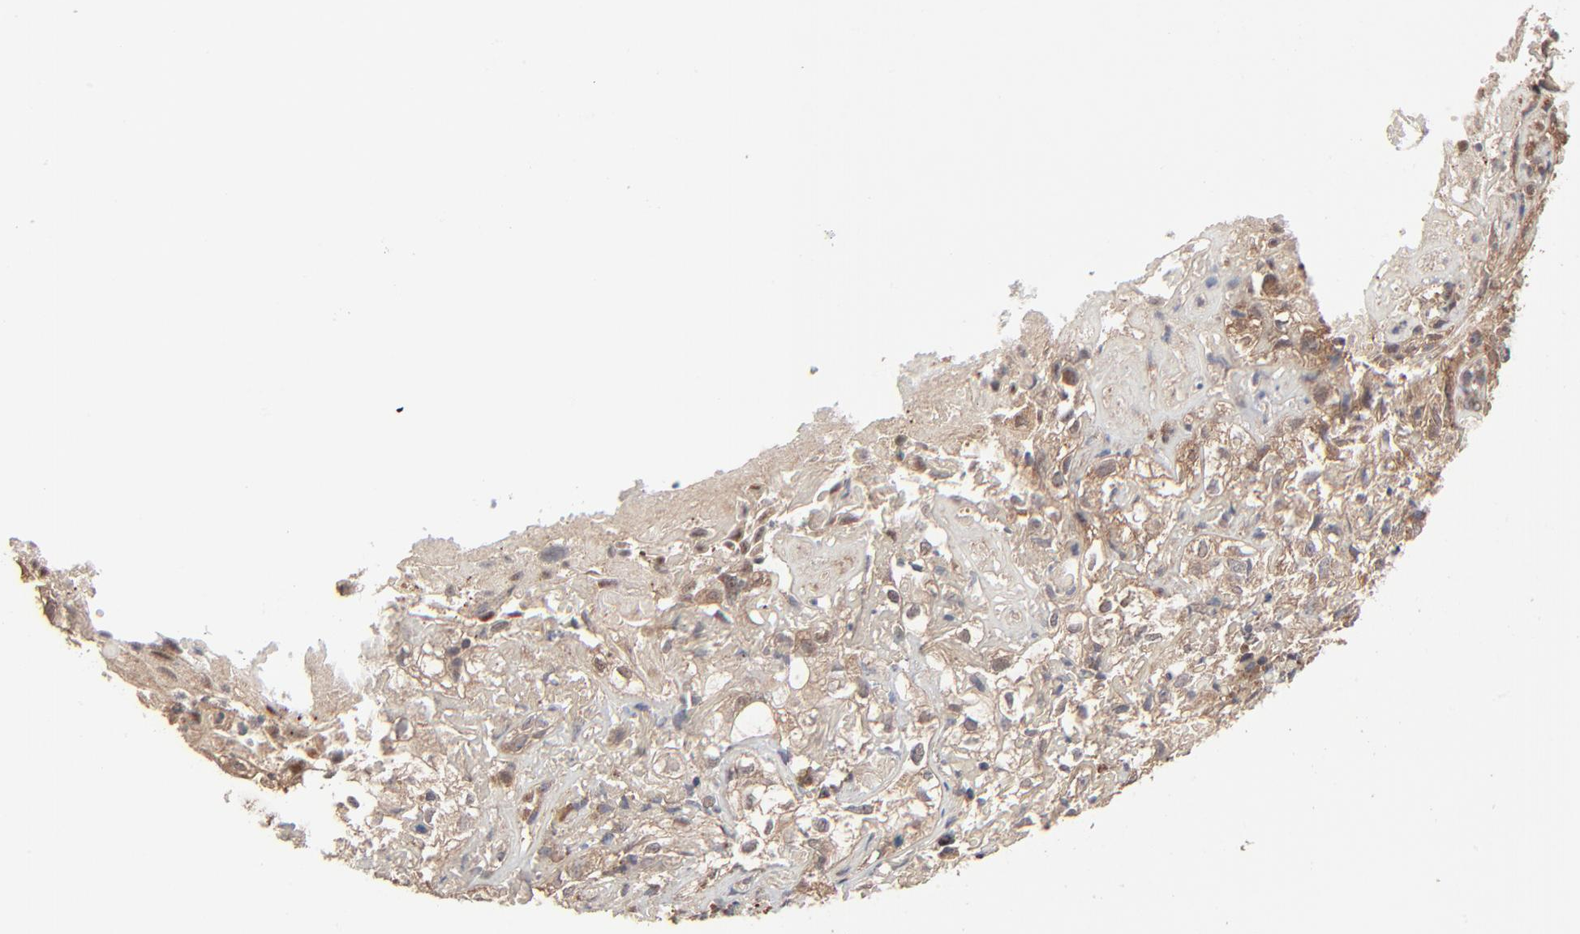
{"staining": {"intensity": "weak", "quantity": ">75%", "location": "cytoplasmic/membranous"}, "tissue": "skin cancer", "cell_type": "Tumor cells", "image_type": "cancer", "snomed": [{"axis": "morphology", "description": "Squamous cell carcinoma, NOS"}, {"axis": "topography", "description": "Skin"}], "caption": "Skin cancer was stained to show a protein in brown. There is low levels of weak cytoplasmic/membranous expression in approximately >75% of tumor cells.", "gene": "ABLIM3", "patient": {"sex": "male", "age": 65}}